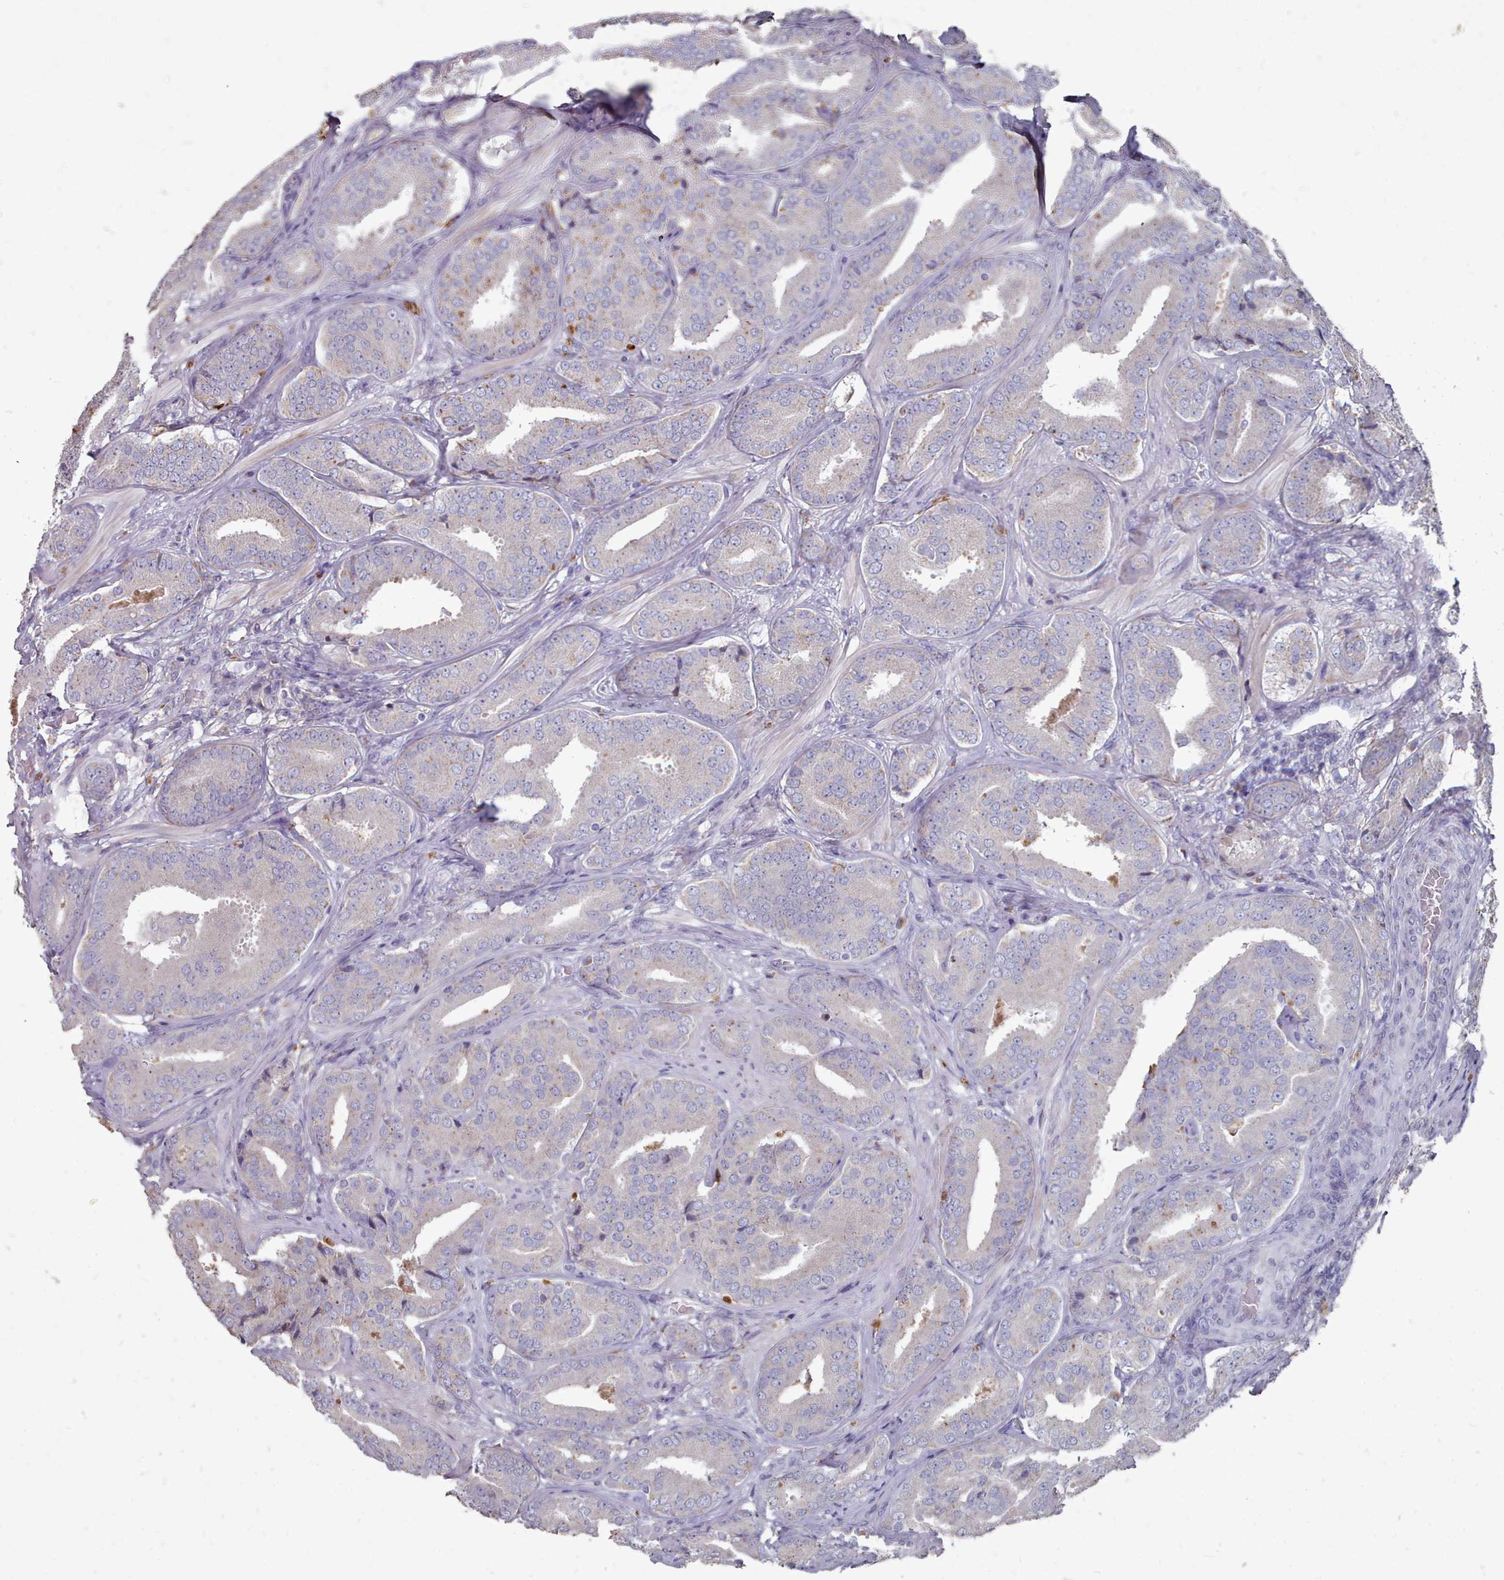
{"staining": {"intensity": "weak", "quantity": "<25%", "location": "cytoplasmic/membranous"}, "tissue": "prostate cancer", "cell_type": "Tumor cells", "image_type": "cancer", "snomed": [{"axis": "morphology", "description": "Adenocarcinoma, High grade"}, {"axis": "topography", "description": "Prostate"}], "caption": "A high-resolution histopathology image shows immunohistochemistry staining of prostate adenocarcinoma (high-grade), which exhibits no significant staining in tumor cells.", "gene": "OTULINL", "patient": {"sex": "male", "age": 63}}